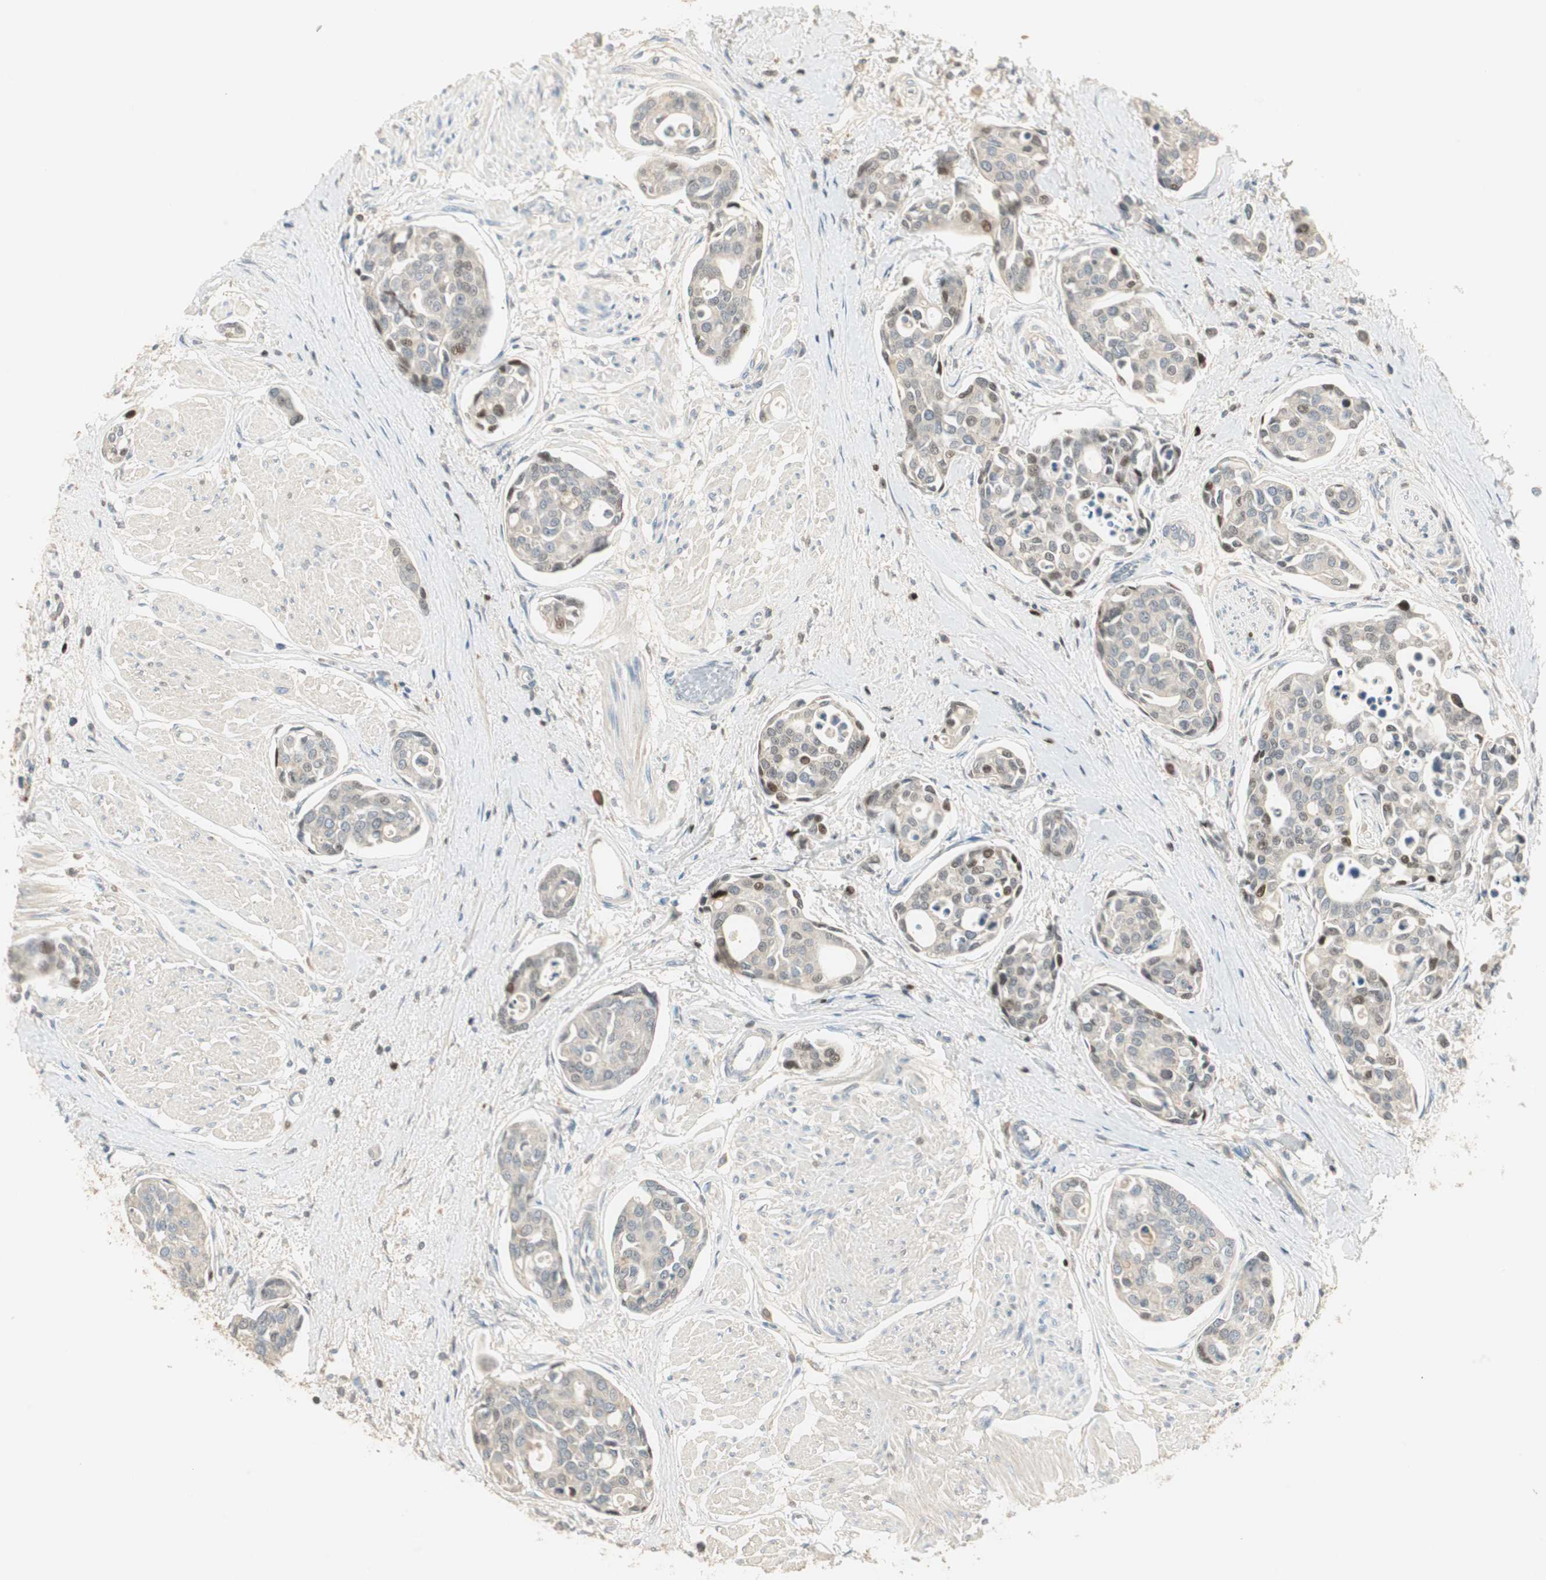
{"staining": {"intensity": "weak", "quantity": "25%-75%", "location": "cytoplasmic/membranous,nuclear"}, "tissue": "urothelial cancer", "cell_type": "Tumor cells", "image_type": "cancer", "snomed": [{"axis": "morphology", "description": "Urothelial carcinoma, High grade"}, {"axis": "topography", "description": "Urinary bladder"}], "caption": "Immunohistochemistry of urothelial cancer exhibits low levels of weak cytoplasmic/membranous and nuclear expression in approximately 25%-75% of tumor cells.", "gene": "RUNX2", "patient": {"sex": "male", "age": 78}}